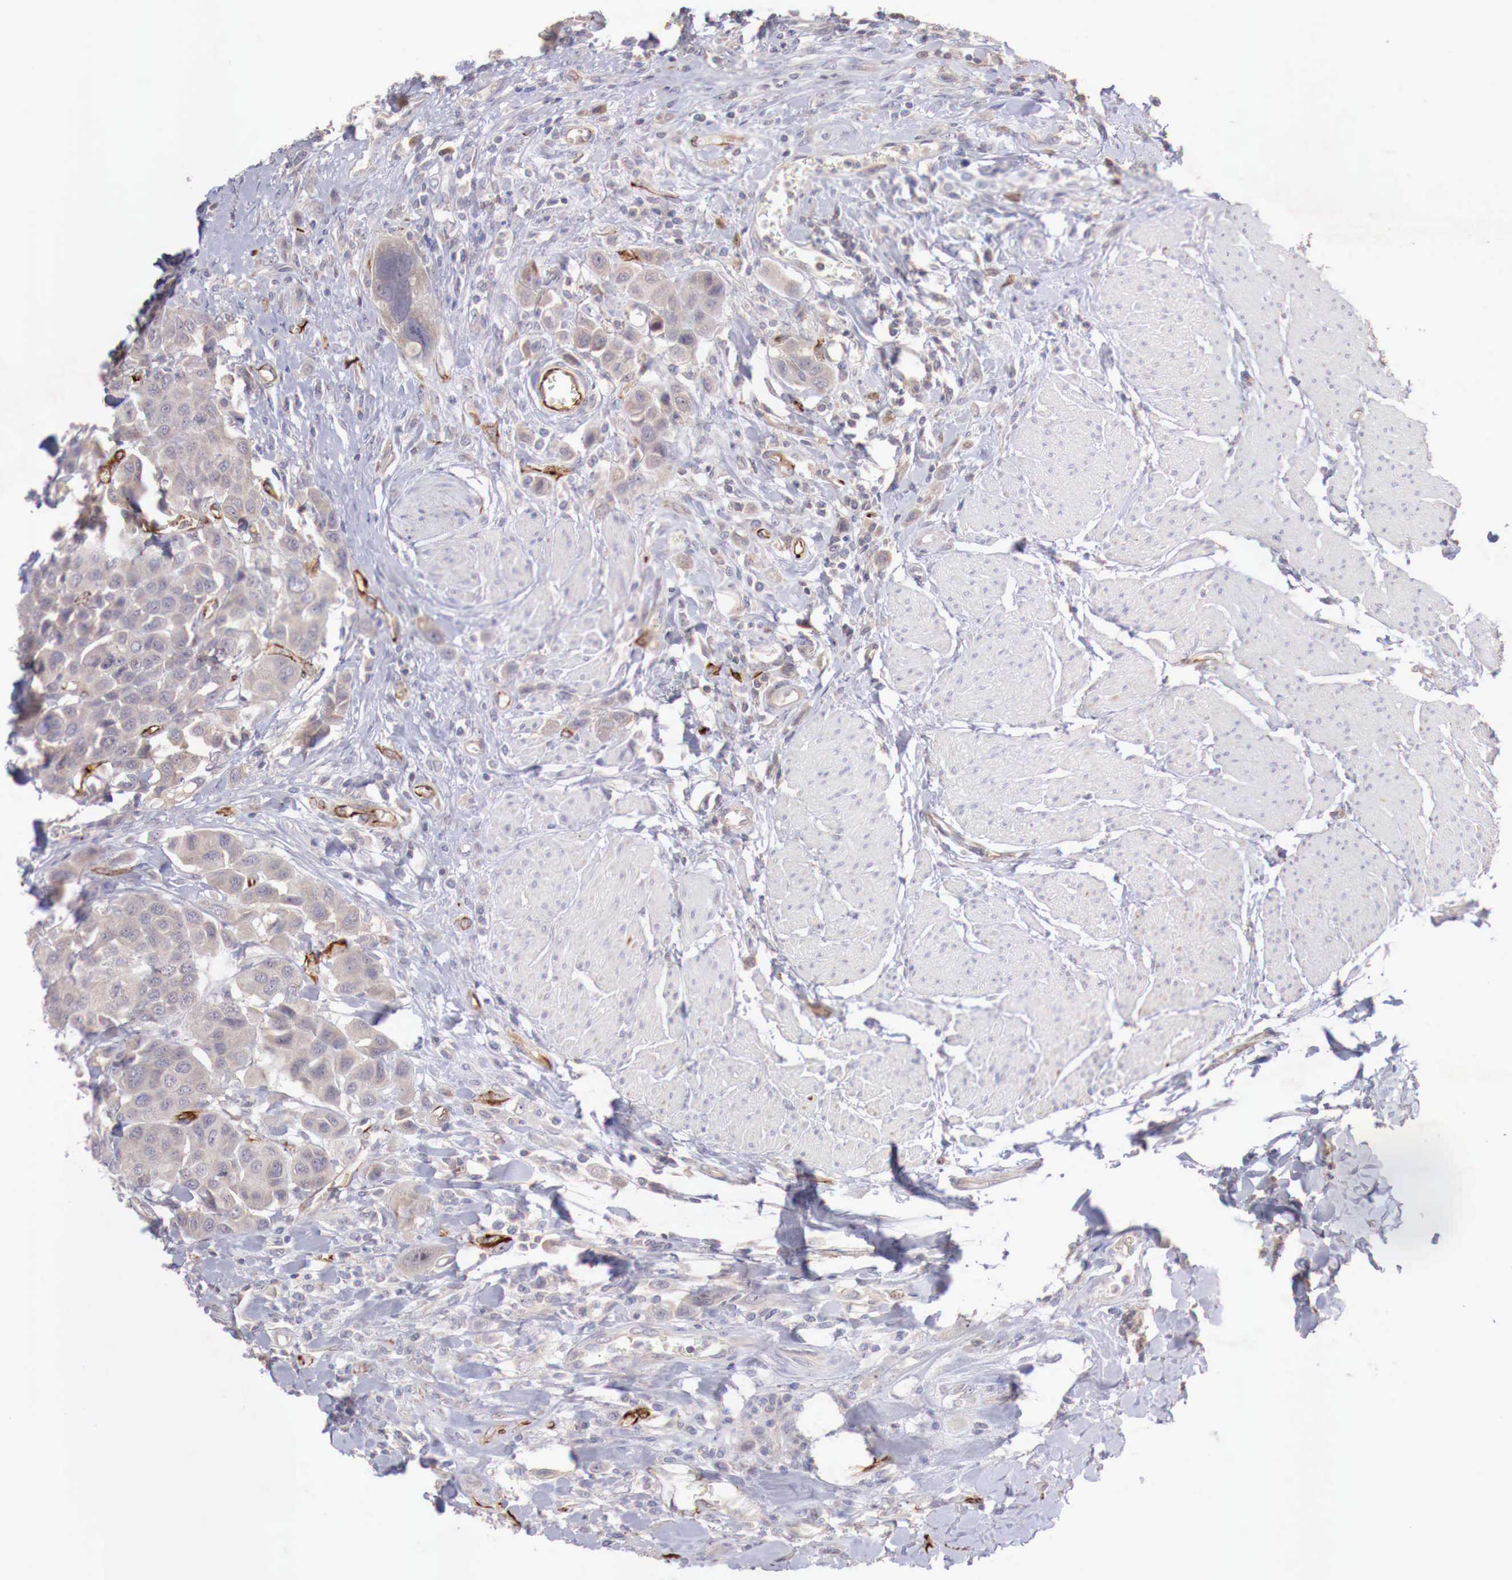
{"staining": {"intensity": "negative", "quantity": "none", "location": "none"}, "tissue": "urothelial cancer", "cell_type": "Tumor cells", "image_type": "cancer", "snomed": [{"axis": "morphology", "description": "Urothelial carcinoma, High grade"}, {"axis": "topography", "description": "Urinary bladder"}], "caption": "The immunohistochemistry image has no significant expression in tumor cells of urothelial carcinoma (high-grade) tissue. Nuclei are stained in blue.", "gene": "WT1", "patient": {"sex": "male", "age": 50}}